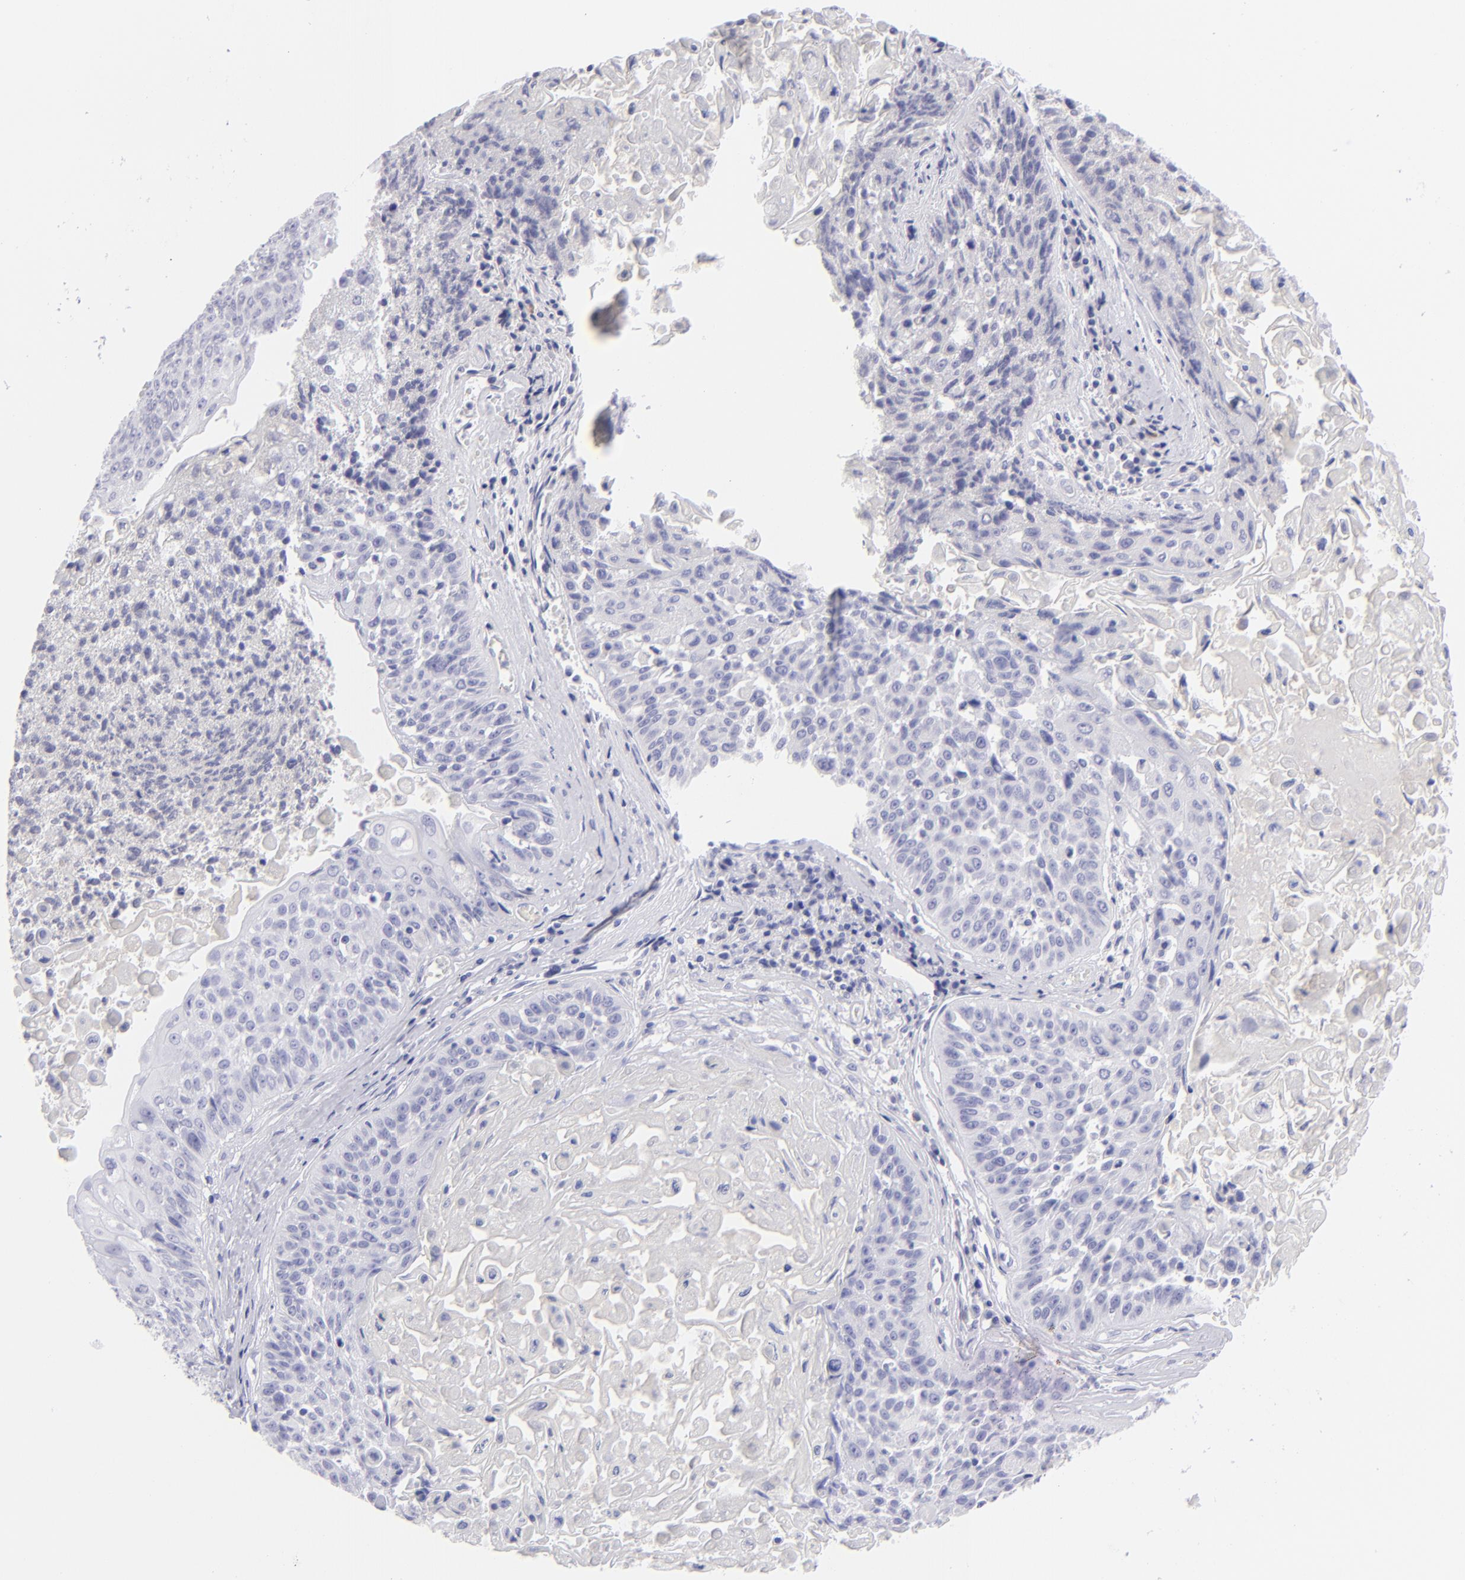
{"staining": {"intensity": "negative", "quantity": "none", "location": "none"}, "tissue": "lung cancer", "cell_type": "Tumor cells", "image_type": "cancer", "snomed": [{"axis": "morphology", "description": "Adenocarcinoma, NOS"}, {"axis": "topography", "description": "Lung"}], "caption": "A photomicrograph of human lung cancer (adenocarcinoma) is negative for staining in tumor cells.", "gene": "SLC1A2", "patient": {"sex": "male", "age": 60}}